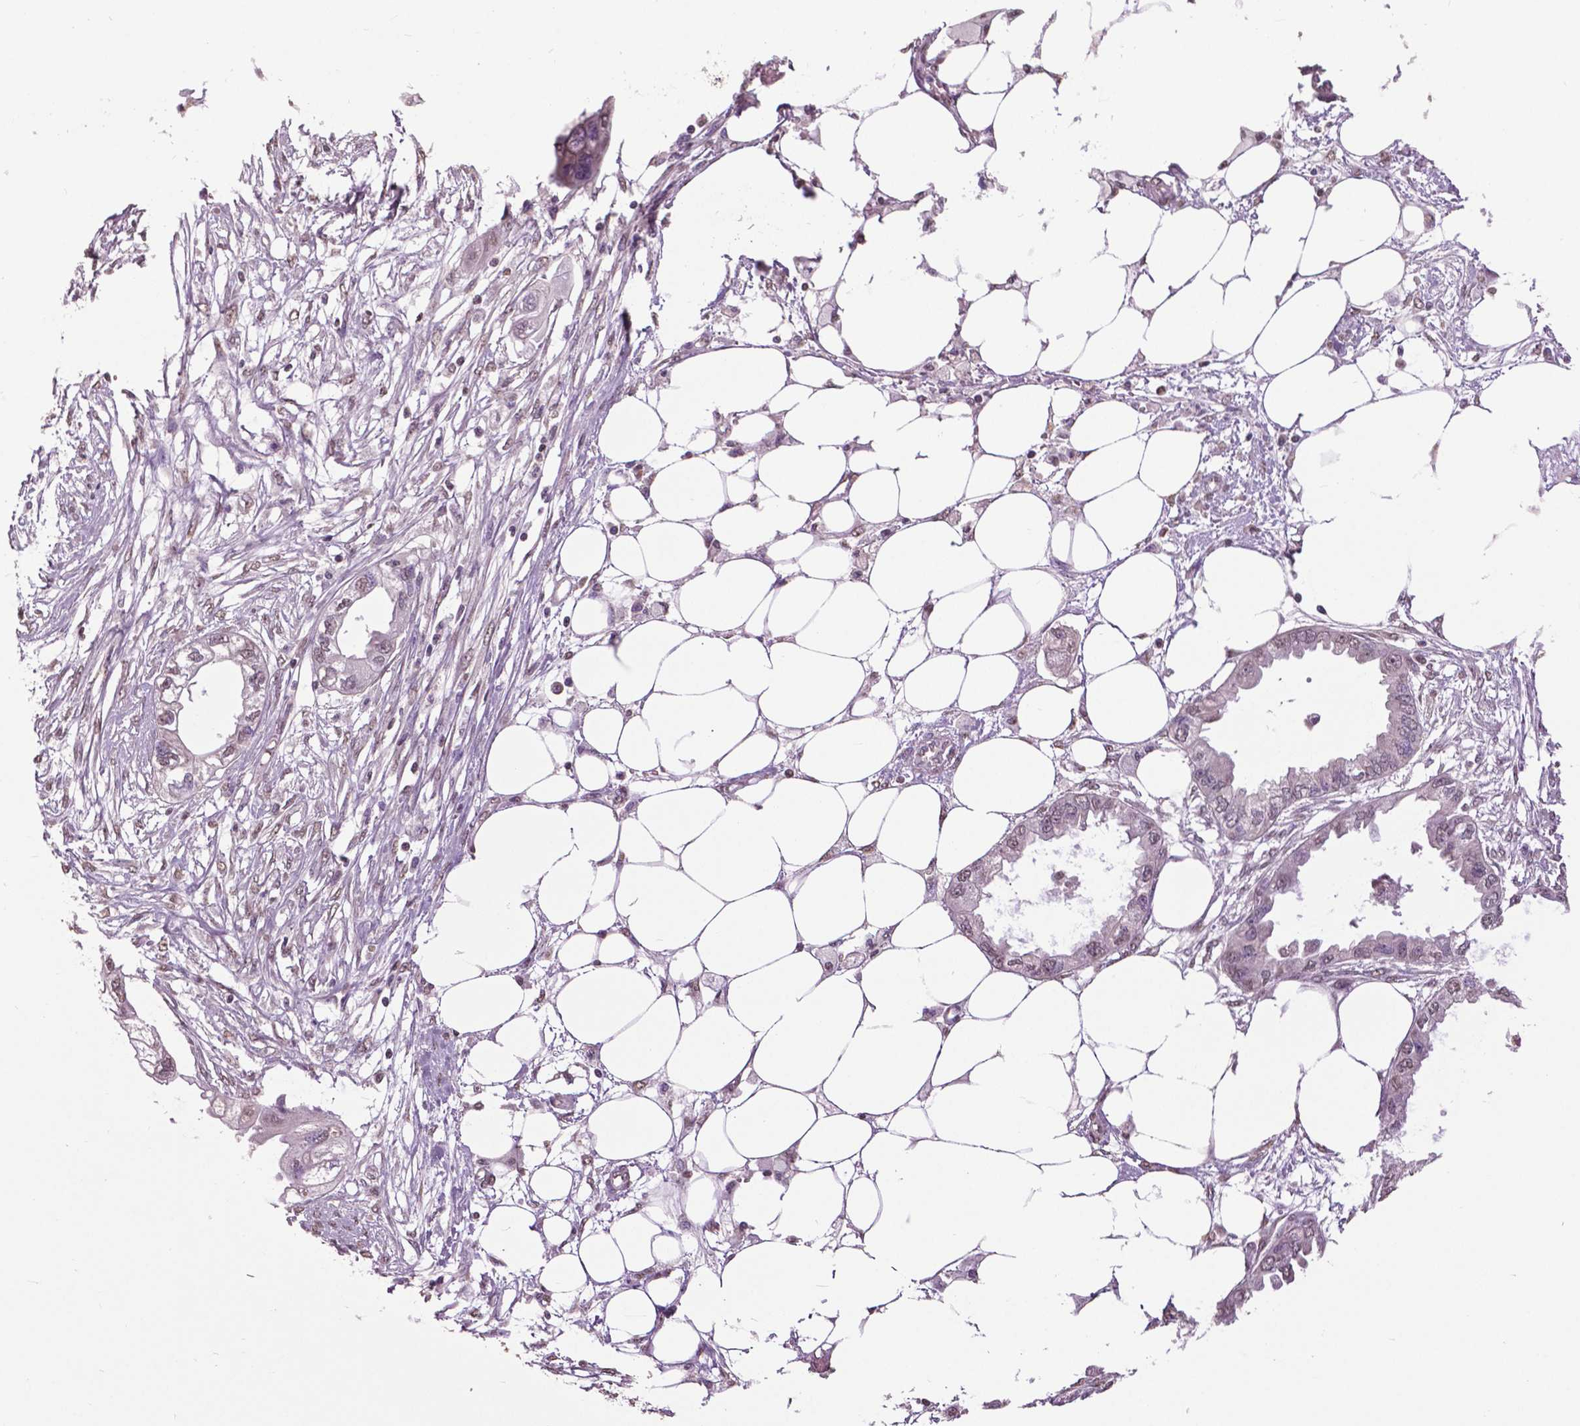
{"staining": {"intensity": "negative", "quantity": "none", "location": "none"}, "tissue": "endometrial cancer", "cell_type": "Tumor cells", "image_type": "cancer", "snomed": [{"axis": "morphology", "description": "Adenocarcinoma, NOS"}, {"axis": "morphology", "description": "Adenocarcinoma, metastatic, NOS"}, {"axis": "topography", "description": "Adipose tissue"}, {"axis": "topography", "description": "Endometrium"}], "caption": "Micrograph shows no protein positivity in tumor cells of endometrial cancer tissue.", "gene": "RUNX3", "patient": {"sex": "female", "age": 67}}